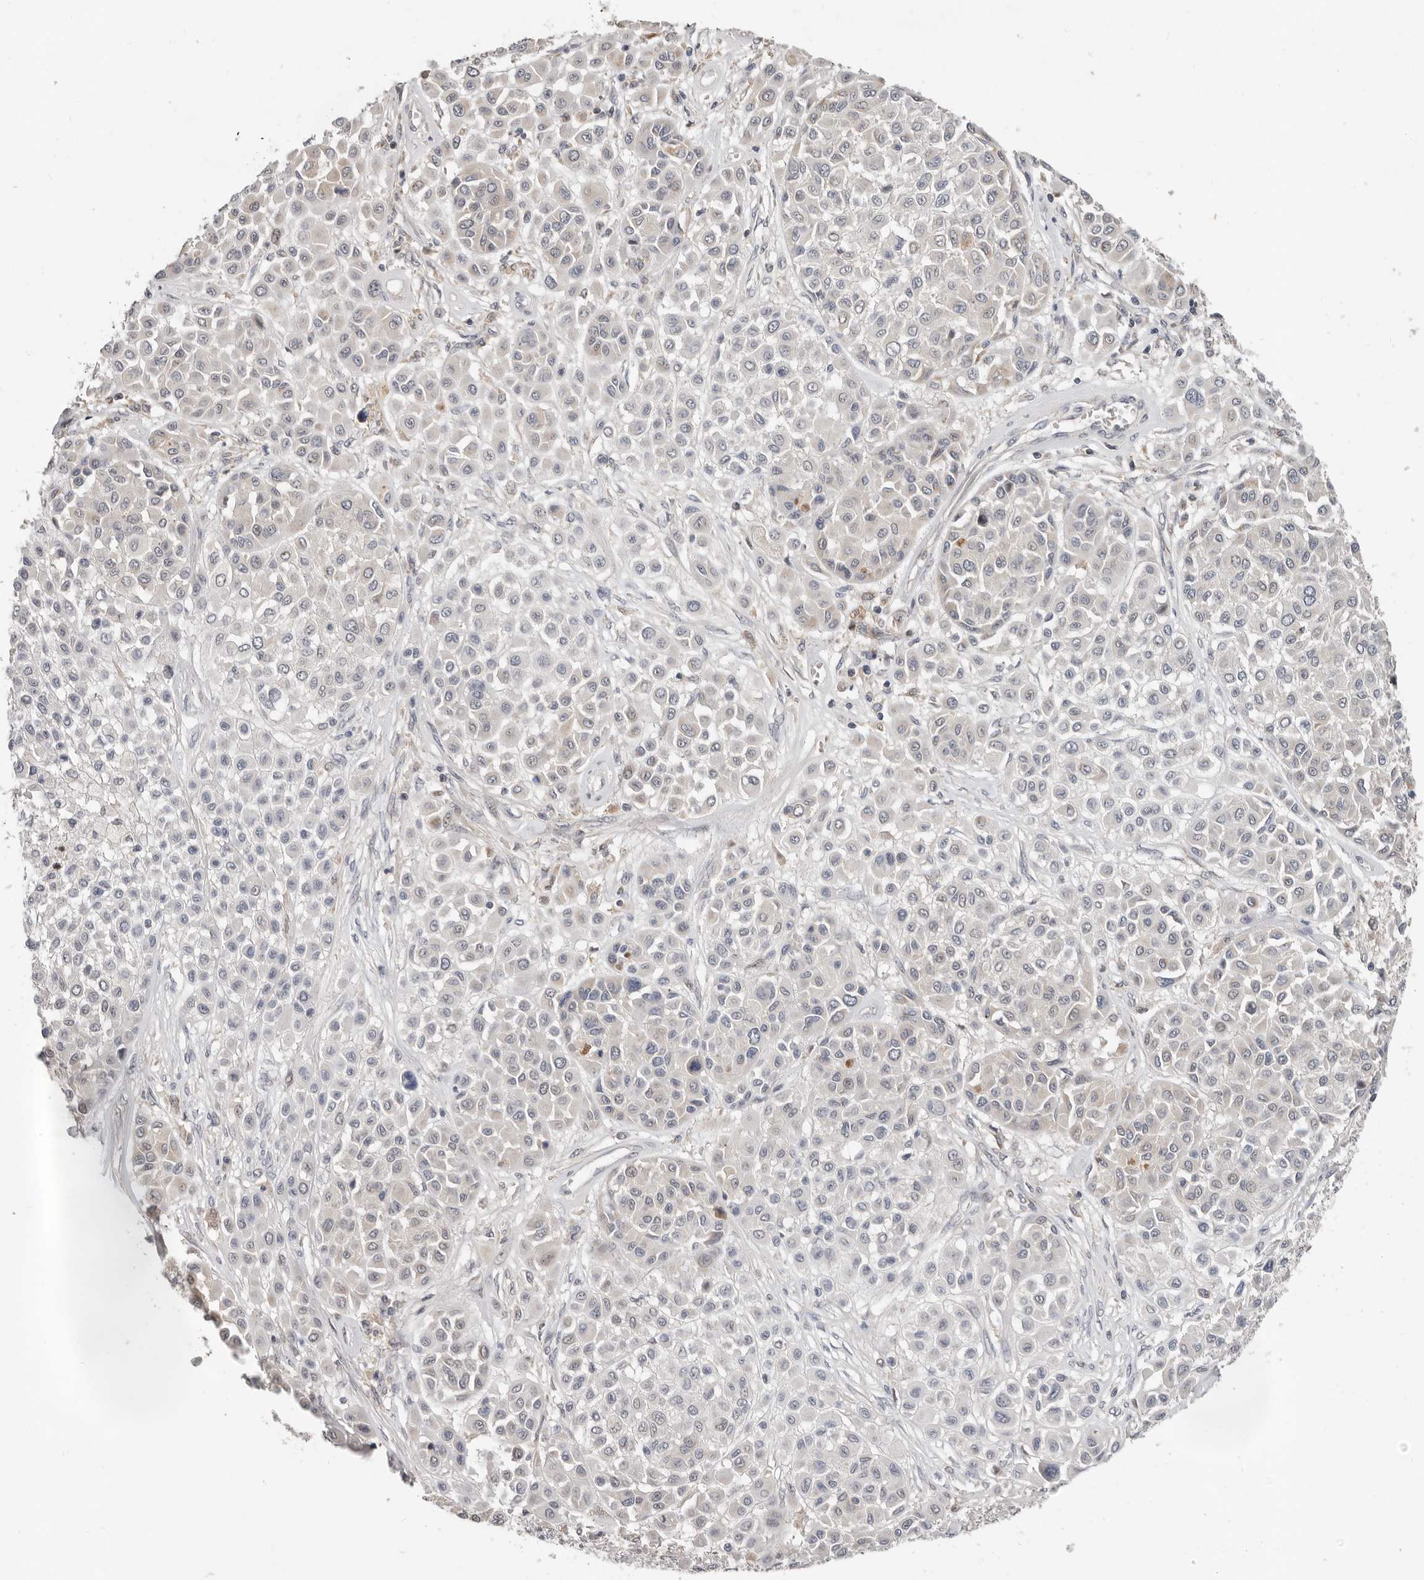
{"staining": {"intensity": "negative", "quantity": "none", "location": "none"}, "tissue": "melanoma", "cell_type": "Tumor cells", "image_type": "cancer", "snomed": [{"axis": "morphology", "description": "Malignant melanoma, Metastatic site"}, {"axis": "topography", "description": "Soft tissue"}], "caption": "The micrograph reveals no significant staining in tumor cells of melanoma. Brightfield microscopy of immunohistochemistry stained with DAB (3,3'-diaminobenzidine) (brown) and hematoxylin (blue), captured at high magnification.", "gene": "BRCA2", "patient": {"sex": "male", "age": 41}}